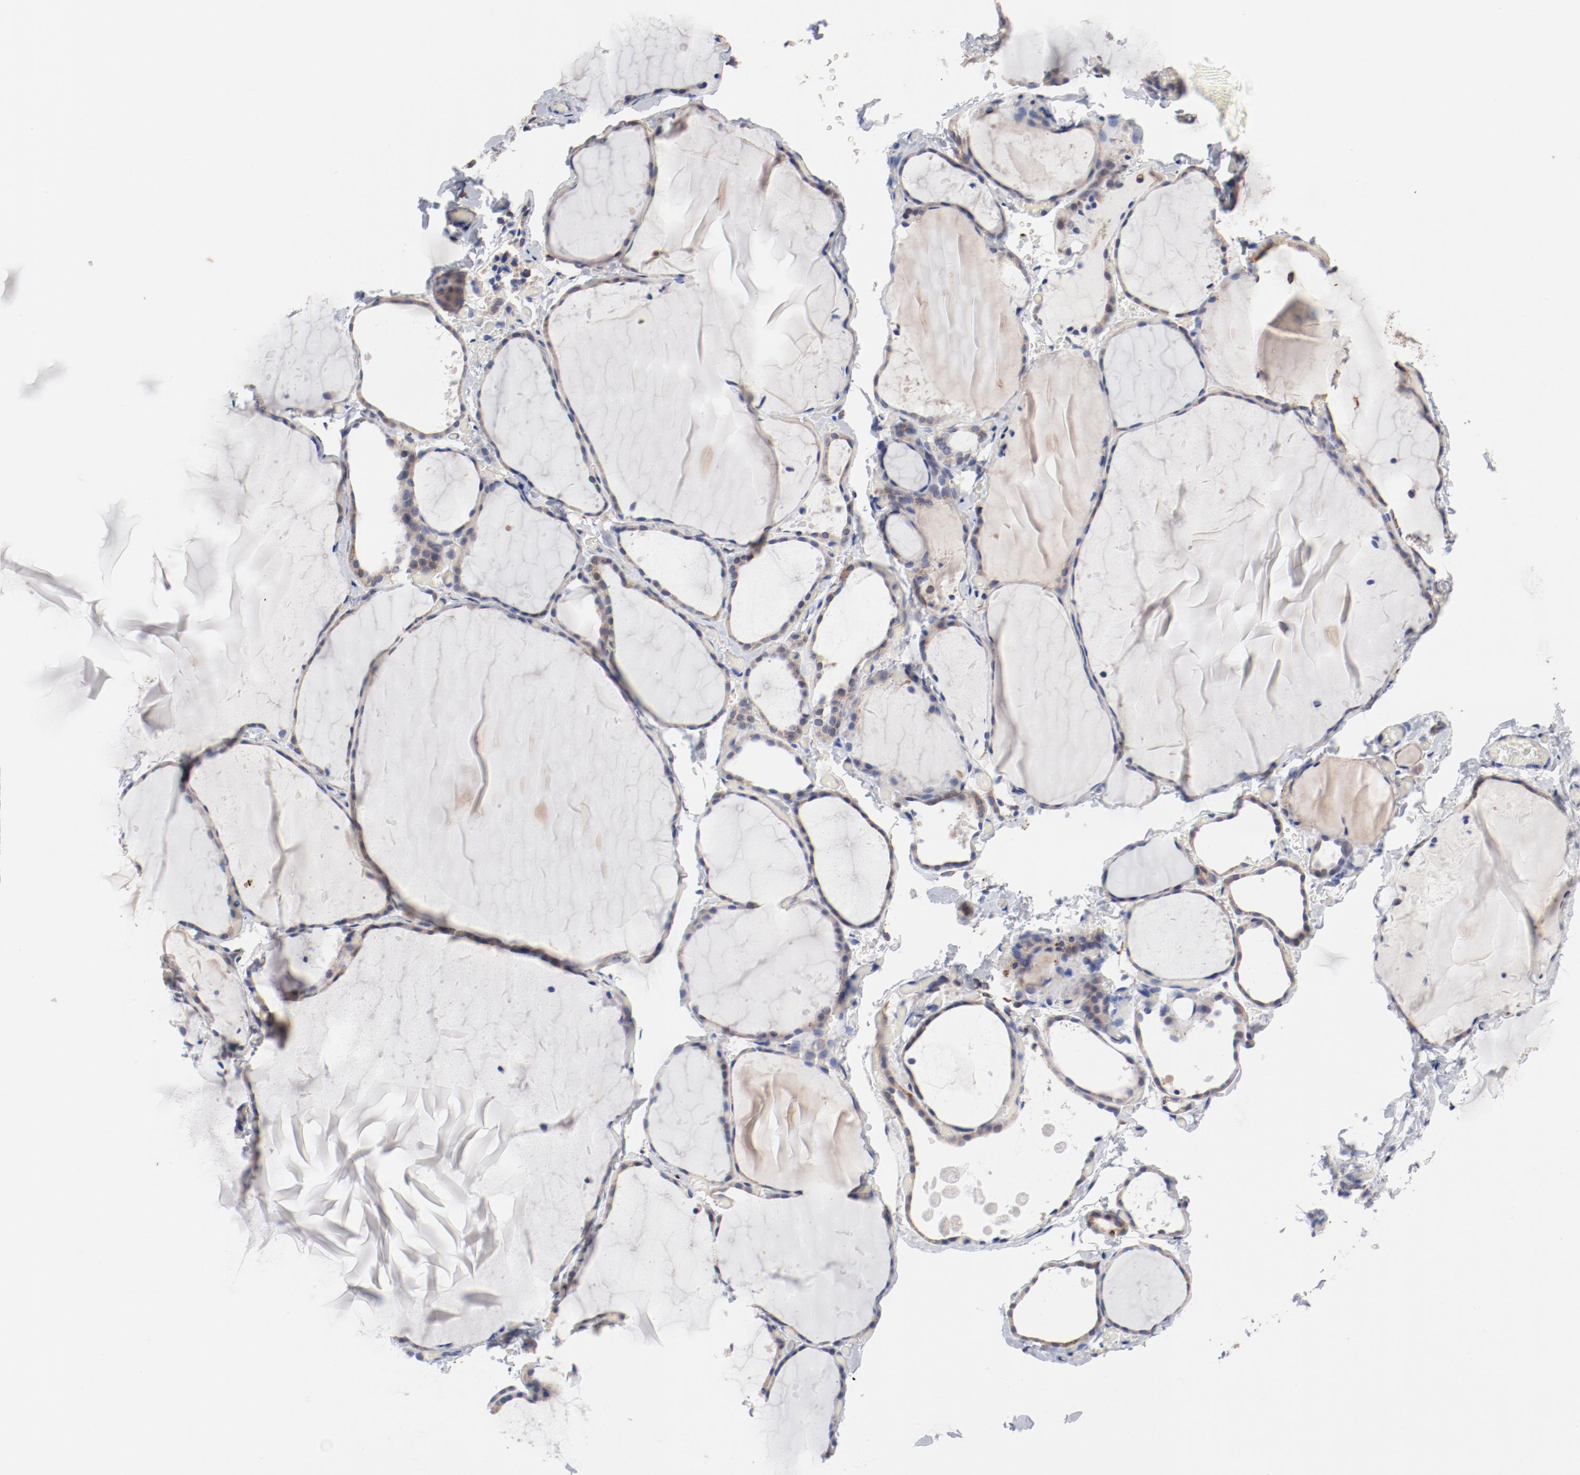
{"staining": {"intensity": "weak", "quantity": "25%-75%", "location": "cytoplasmic/membranous"}, "tissue": "thyroid gland", "cell_type": "Glandular cells", "image_type": "normal", "snomed": [{"axis": "morphology", "description": "Normal tissue, NOS"}, {"axis": "topography", "description": "Thyroid gland"}], "caption": "Immunohistochemical staining of unremarkable thyroid gland demonstrates weak cytoplasmic/membranous protein positivity in about 25%-75% of glandular cells. (DAB IHC with brightfield microscopy, high magnification).", "gene": "NDUFV2", "patient": {"sex": "female", "age": 22}}